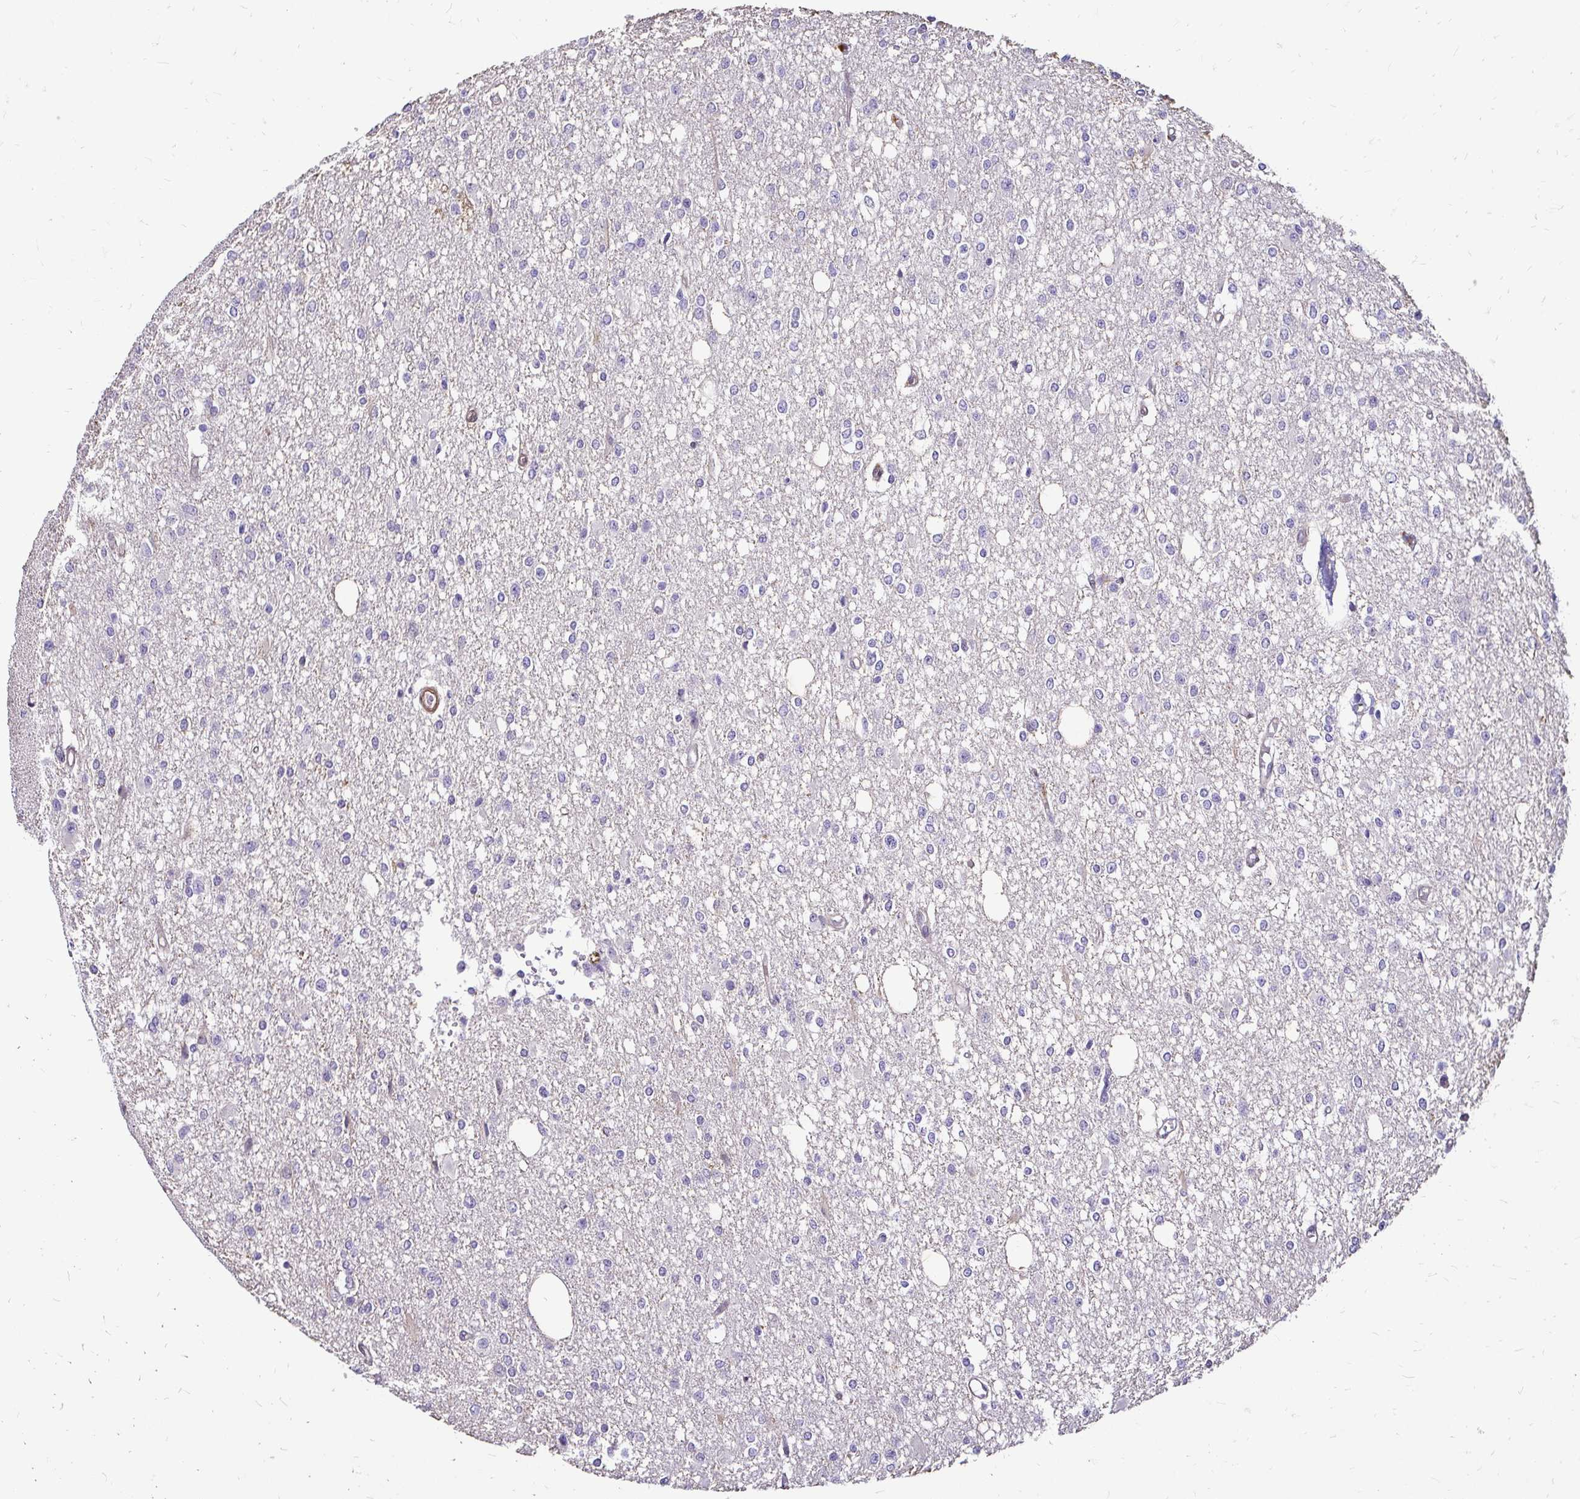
{"staining": {"intensity": "negative", "quantity": "none", "location": "none"}, "tissue": "glioma", "cell_type": "Tumor cells", "image_type": "cancer", "snomed": [{"axis": "morphology", "description": "Glioma, malignant, Low grade"}, {"axis": "topography", "description": "Brain"}], "caption": "An IHC micrograph of glioma is shown. There is no staining in tumor cells of glioma.", "gene": "YAP1", "patient": {"sex": "male", "age": 26}}